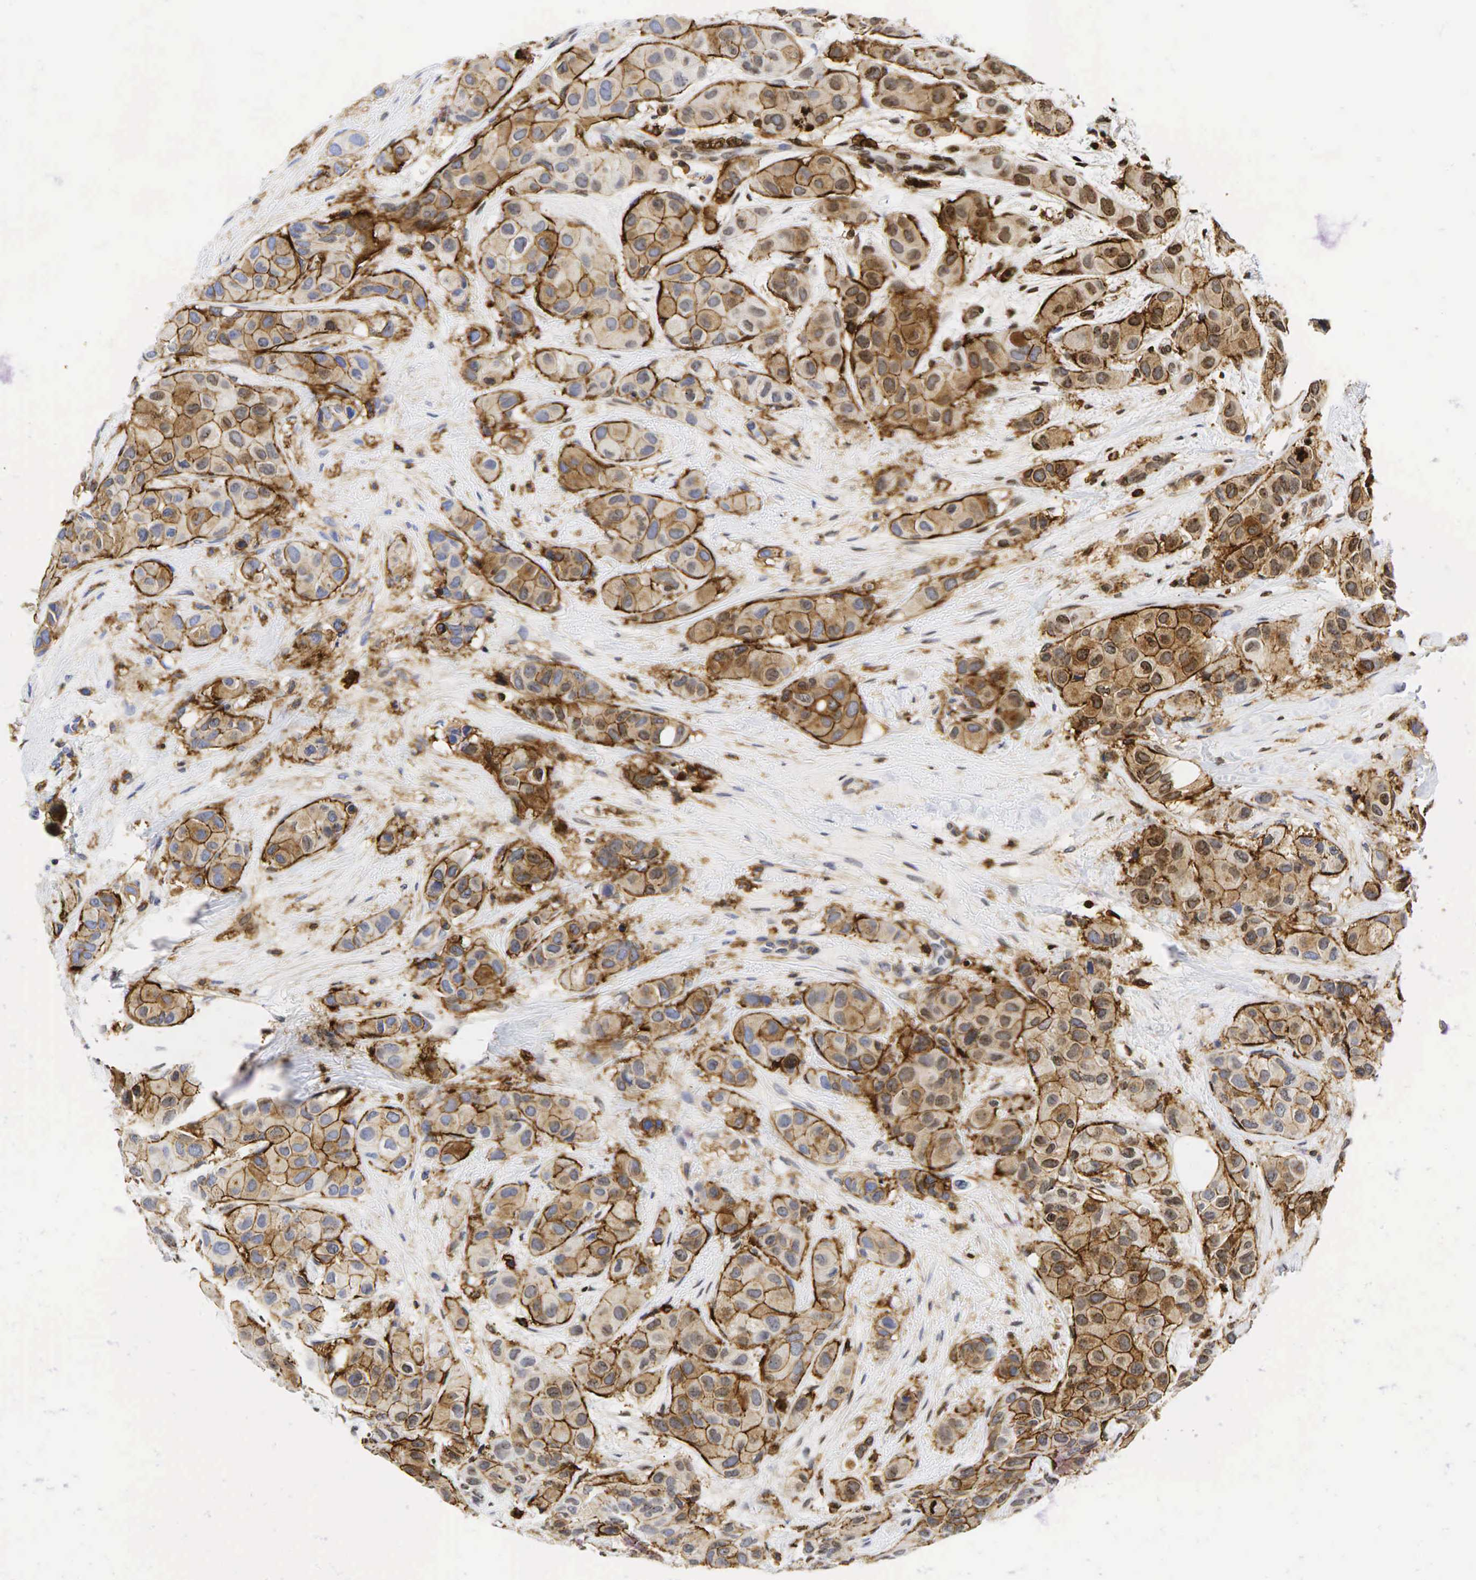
{"staining": {"intensity": "moderate", "quantity": ">75%", "location": "cytoplasmic/membranous"}, "tissue": "breast cancer", "cell_type": "Tumor cells", "image_type": "cancer", "snomed": [{"axis": "morphology", "description": "Duct carcinoma"}, {"axis": "topography", "description": "Breast"}], "caption": "An IHC photomicrograph of neoplastic tissue is shown. Protein staining in brown highlights moderate cytoplasmic/membranous positivity in intraductal carcinoma (breast) within tumor cells. The protein of interest is stained brown, and the nuclei are stained in blue (DAB (3,3'-diaminobenzidine) IHC with brightfield microscopy, high magnification).", "gene": "CD44", "patient": {"sex": "female", "age": 68}}